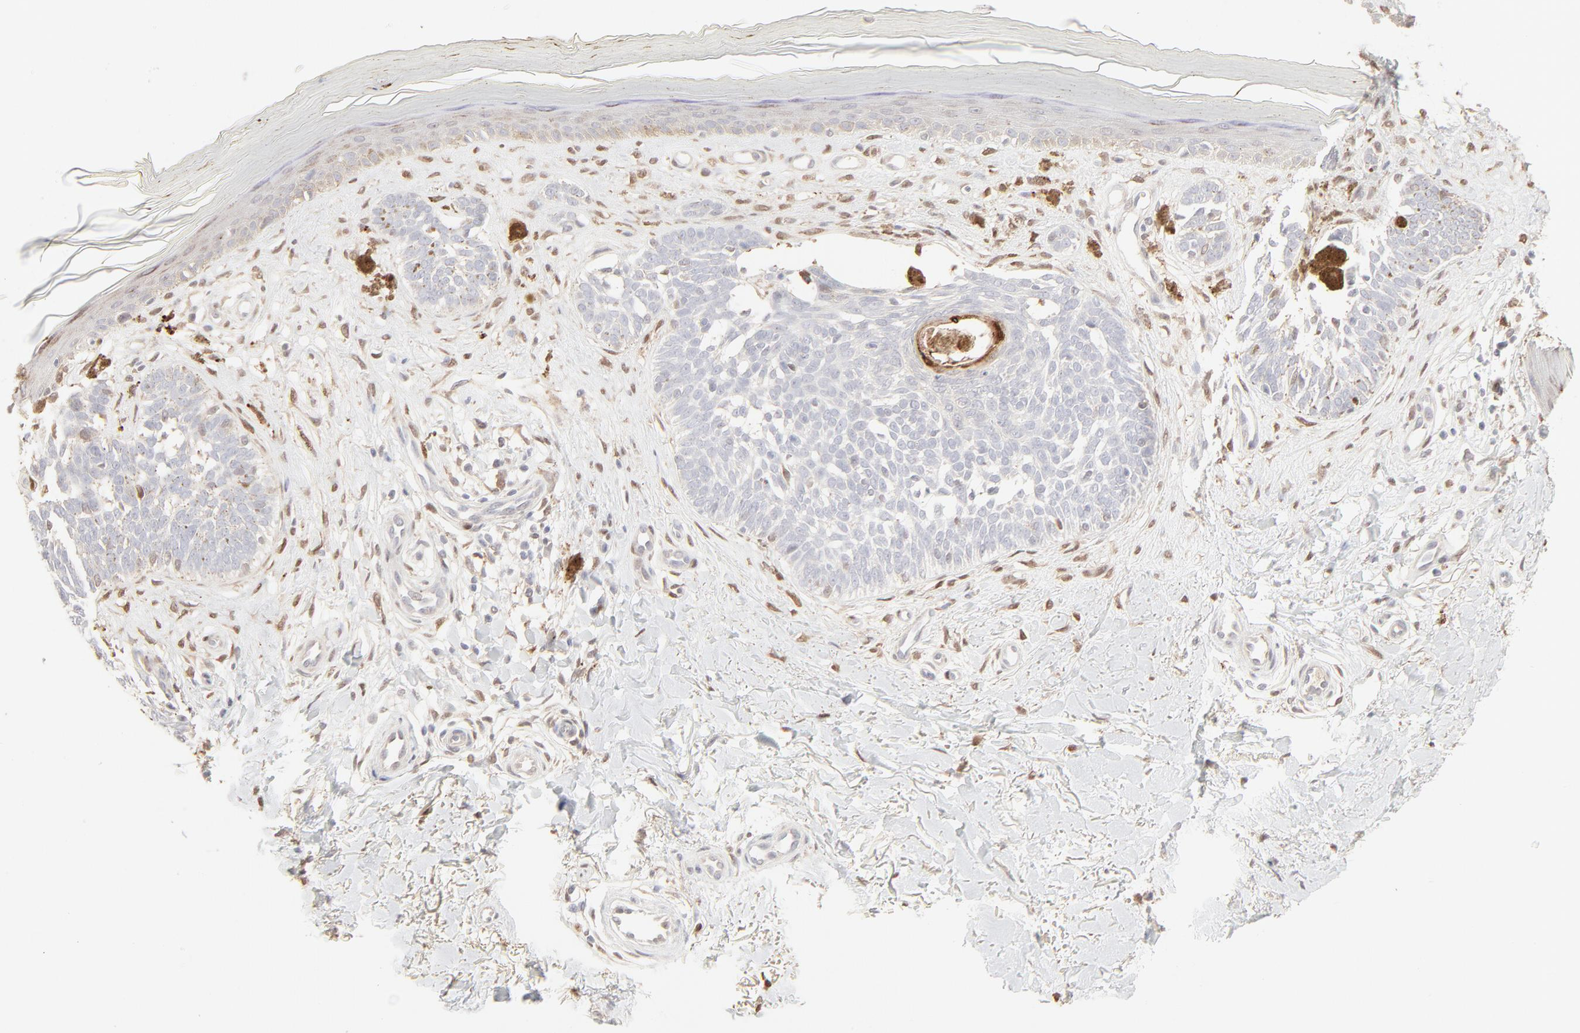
{"staining": {"intensity": "negative", "quantity": "none", "location": "none"}, "tissue": "skin cancer", "cell_type": "Tumor cells", "image_type": "cancer", "snomed": [{"axis": "morphology", "description": "Normal tissue, NOS"}, {"axis": "morphology", "description": "Basal cell carcinoma"}, {"axis": "topography", "description": "Skin"}], "caption": "An immunohistochemistry micrograph of skin cancer (basal cell carcinoma) is shown. There is no staining in tumor cells of skin cancer (basal cell carcinoma). (Immunohistochemistry, brightfield microscopy, high magnification).", "gene": "LGALS2", "patient": {"sex": "female", "age": 58}}